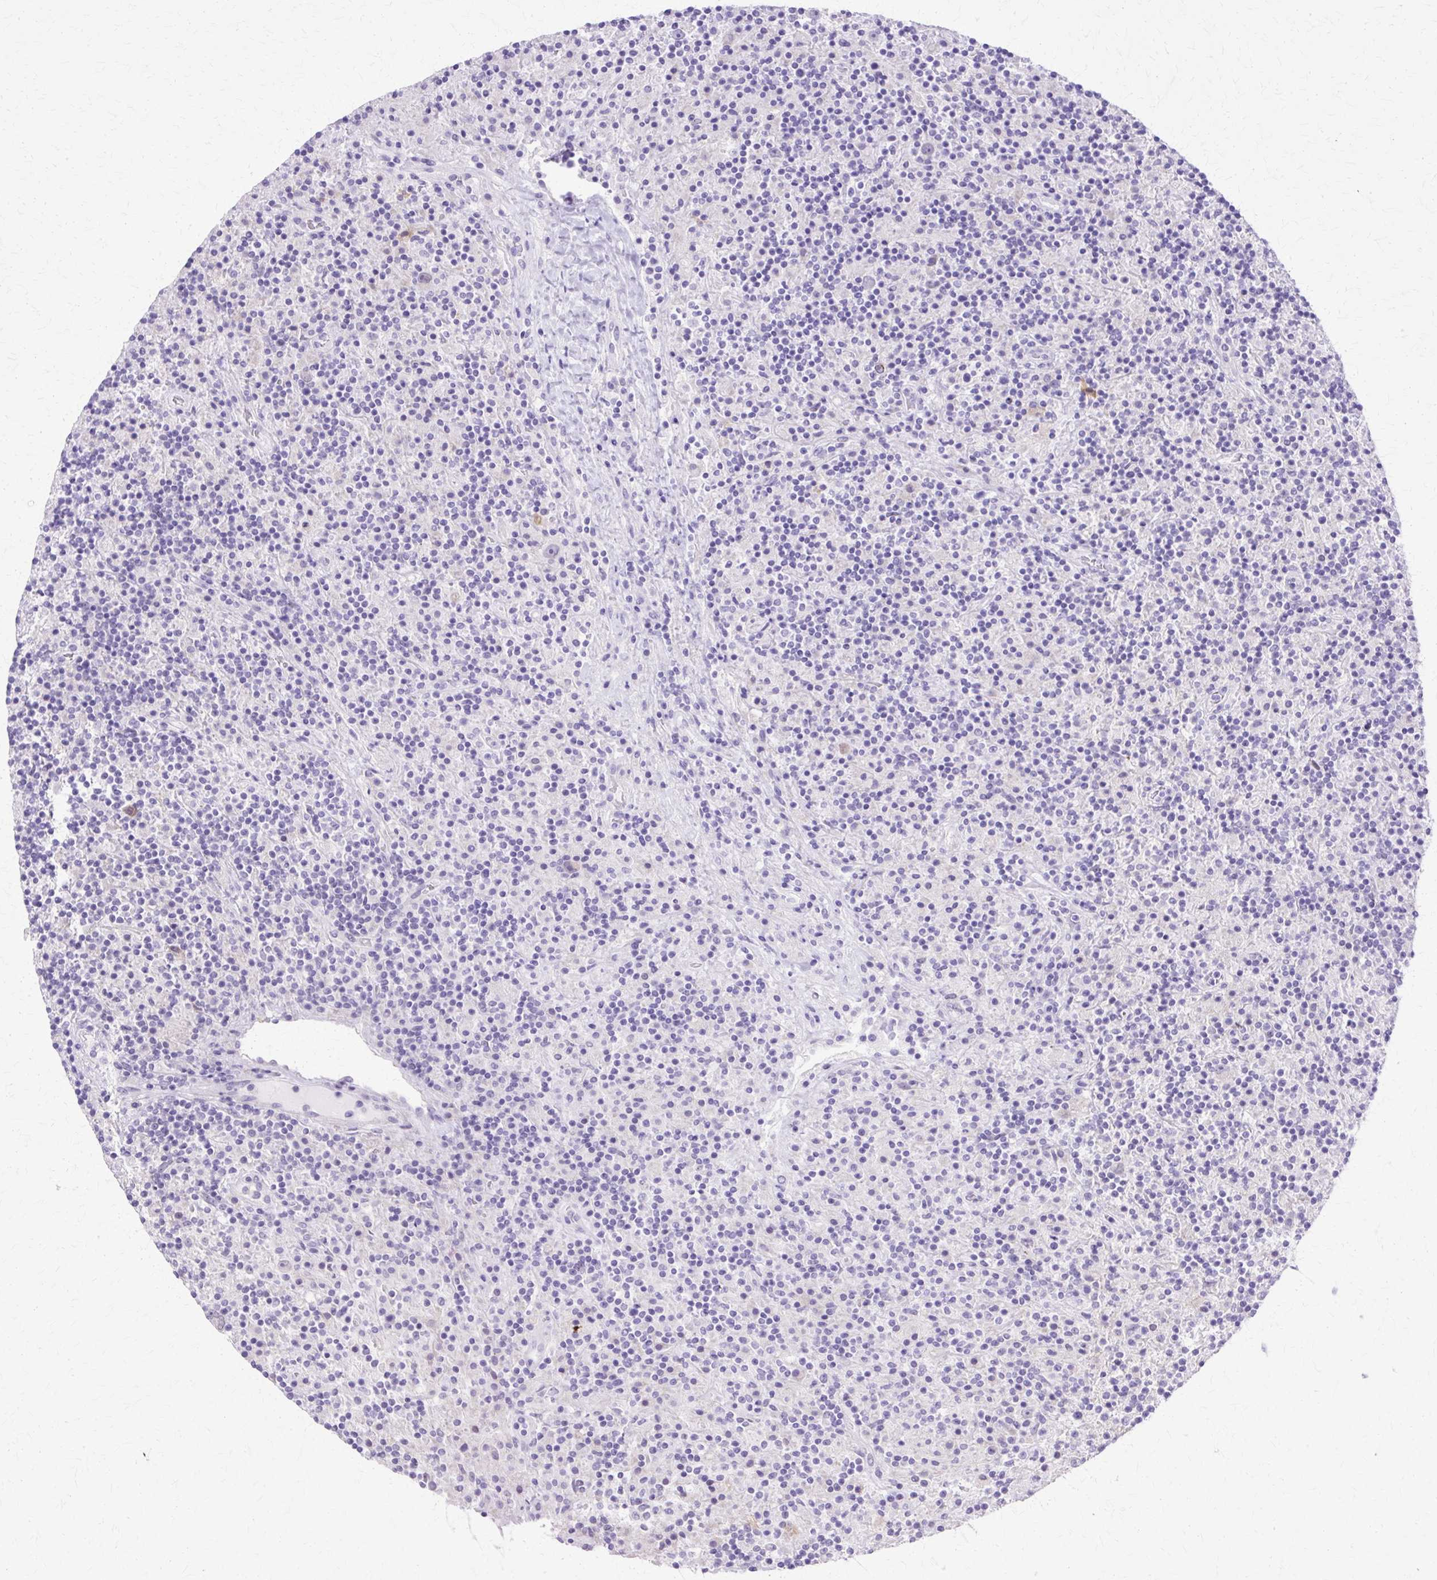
{"staining": {"intensity": "negative", "quantity": "none", "location": "none"}, "tissue": "lymphoma", "cell_type": "Tumor cells", "image_type": "cancer", "snomed": [{"axis": "morphology", "description": "Hodgkin's disease, NOS"}, {"axis": "topography", "description": "Lymph node"}], "caption": "There is no significant positivity in tumor cells of Hodgkin's disease.", "gene": "HSPA8", "patient": {"sex": "male", "age": 70}}